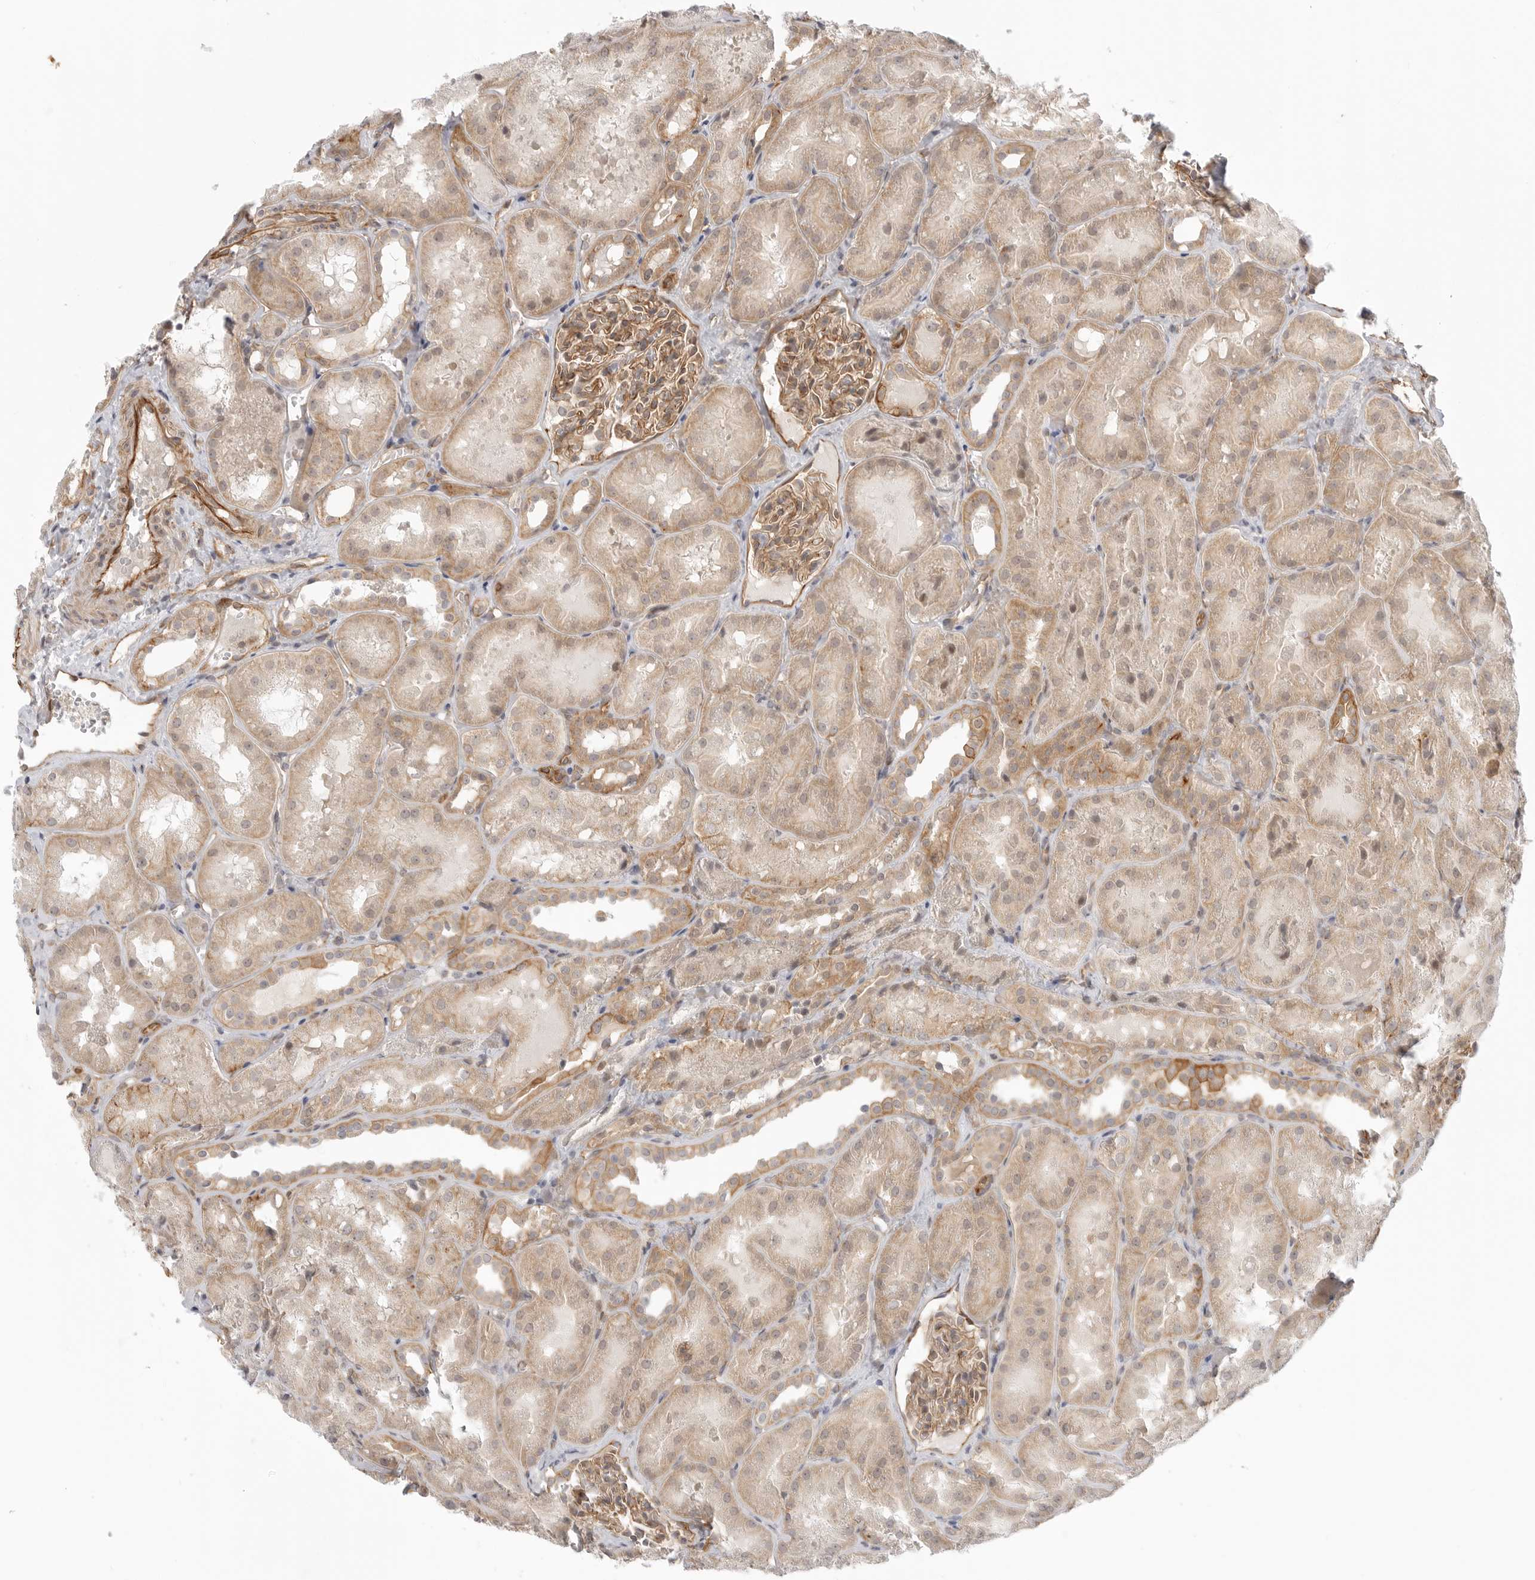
{"staining": {"intensity": "moderate", "quantity": ">75%", "location": "cytoplasmic/membranous"}, "tissue": "kidney", "cell_type": "Cells in glomeruli", "image_type": "normal", "snomed": [{"axis": "morphology", "description": "Normal tissue, NOS"}, {"axis": "topography", "description": "Kidney"}], "caption": "Approximately >75% of cells in glomeruli in unremarkable kidney demonstrate moderate cytoplasmic/membranous protein staining as visualized by brown immunohistochemical staining.", "gene": "ATOH7", "patient": {"sex": "male", "age": 16}}